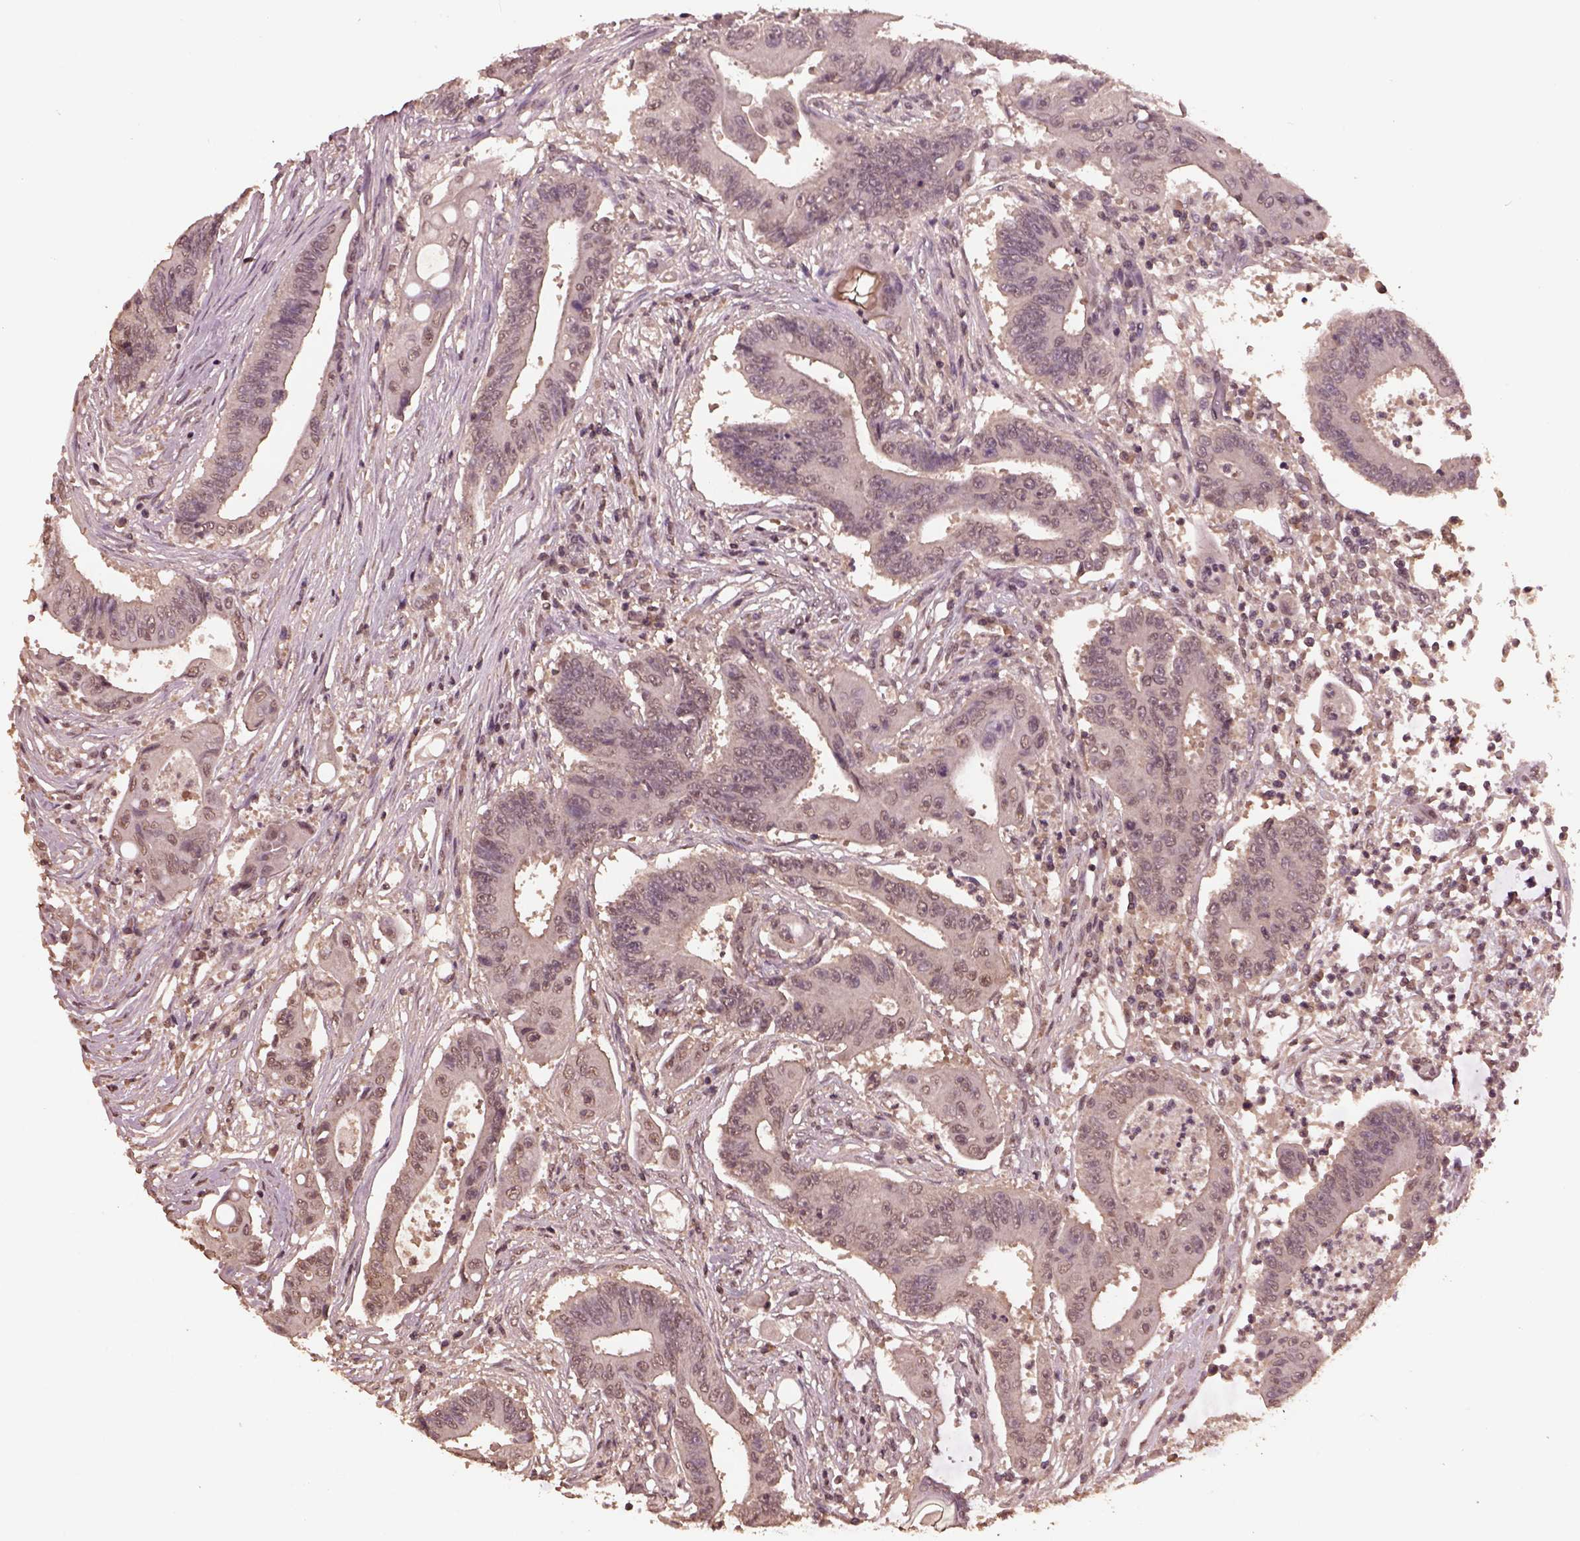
{"staining": {"intensity": "negative", "quantity": "none", "location": "none"}, "tissue": "colorectal cancer", "cell_type": "Tumor cells", "image_type": "cancer", "snomed": [{"axis": "morphology", "description": "Adenocarcinoma, NOS"}, {"axis": "topography", "description": "Rectum"}], "caption": "Immunohistochemical staining of colorectal adenocarcinoma reveals no significant expression in tumor cells.", "gene": "CPT1C", "patient": {"sex": "male", "age": 54}}